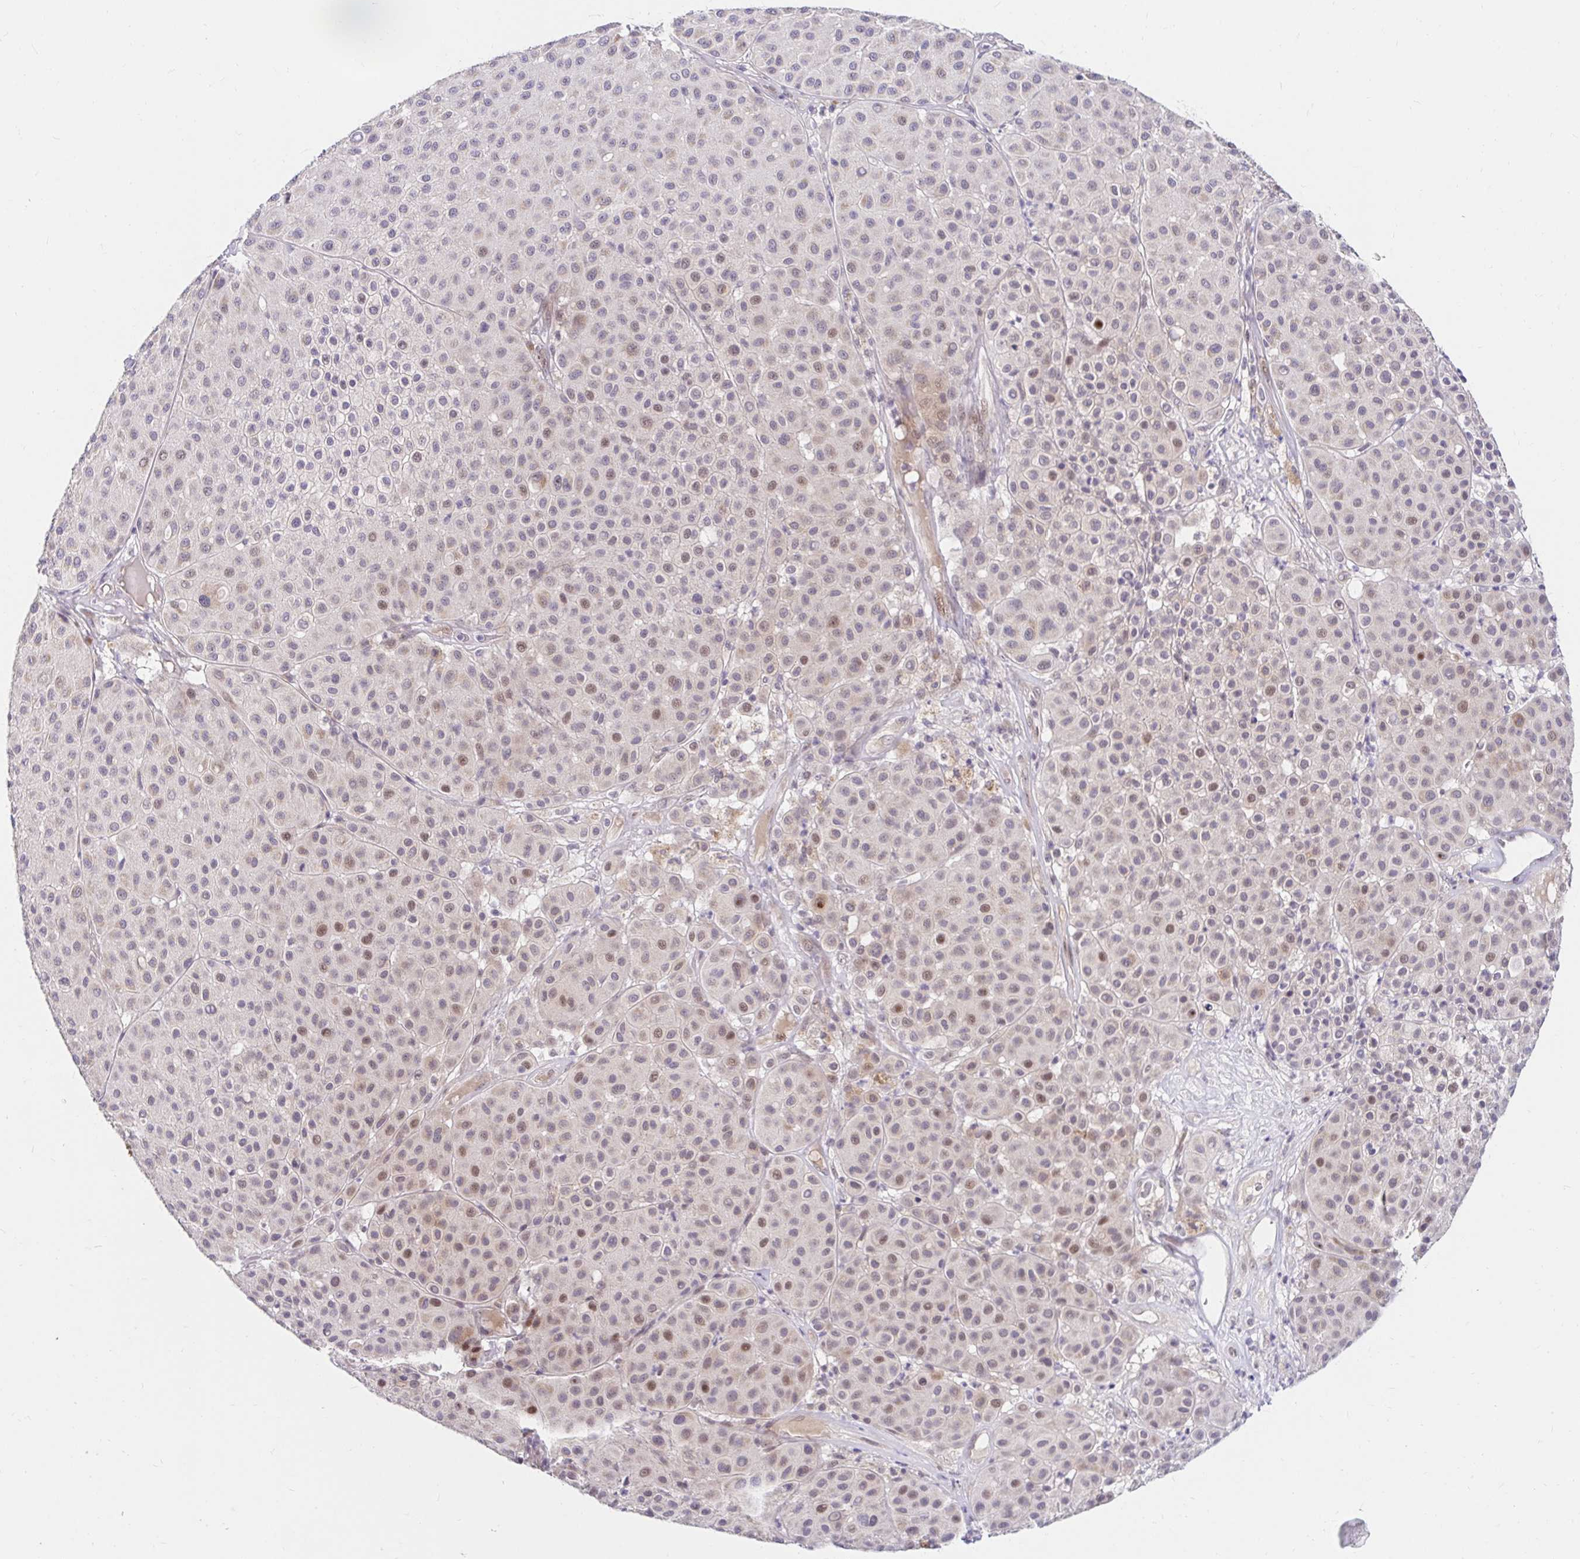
{"staining": {"intensity": "moderate", "quantity": "25%-75%", "location": "nuclear"}, "tissue": "melanoma", "cell_type": "Tumor cells", "image_type": "cancer", "snomed": [{"axis": "morphology", "description": "Malignant melanoma, Metastatic site"}, {"axis": "topography", "description": "Smooth muscle"}], "caption": "Protein analysis of malignant melanoma (metastatic site) tissue shows moderate nuclear positivity in about 25%-75% of tumor cells.", "gene": "GUCY1A1", "patient": {"sex": "male", "age": 41}}